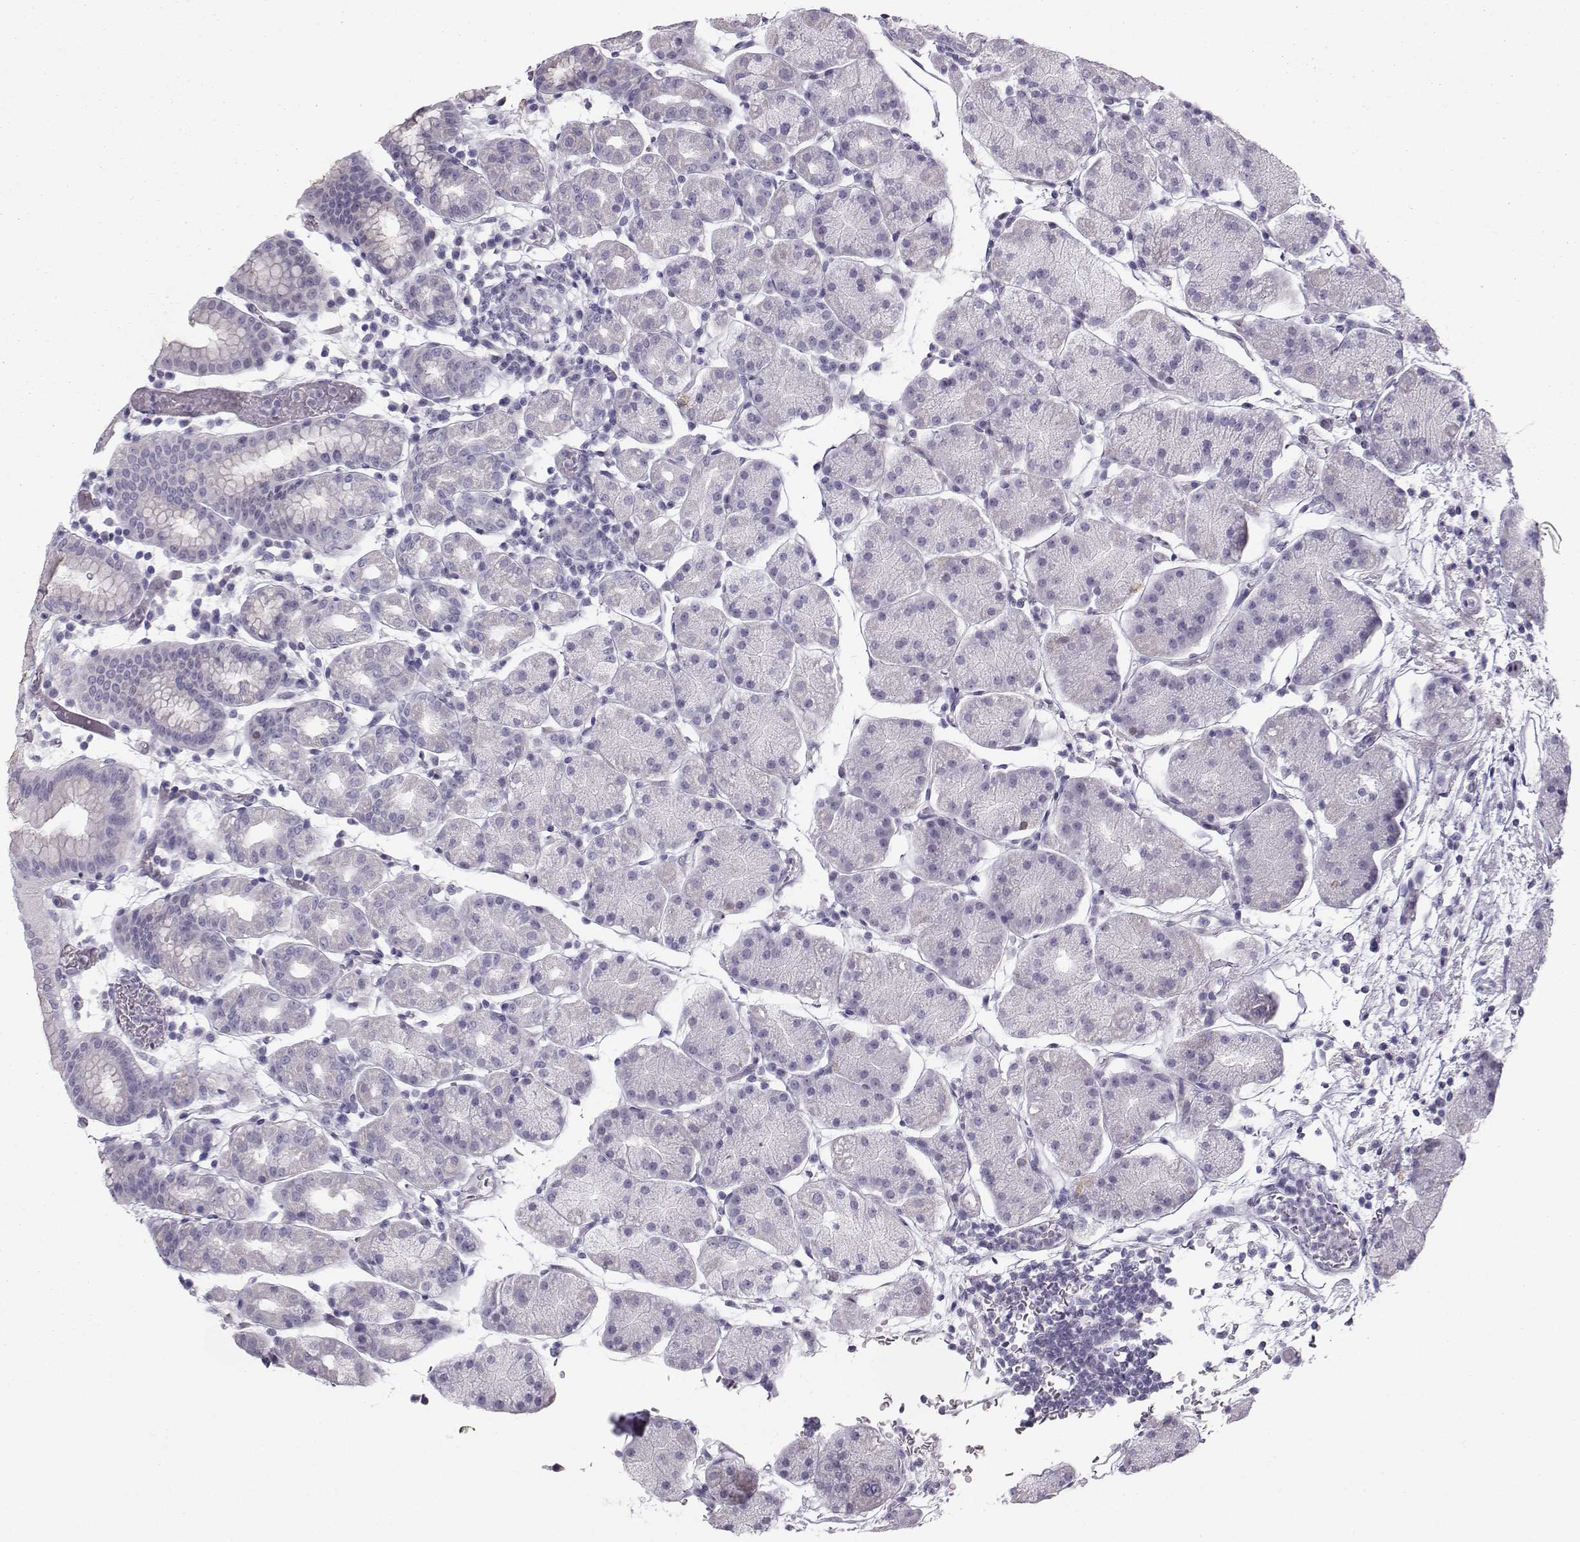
{"staining": {"intensity": "weak", "quantity": "<25%", "location": "cytoplasmic/membranous"}, "tissue": "stomach", "cell_type": "Glandular cells", "image_type": "normal", "snomed": [{"axis": "morphology", "description": "Normal tissue, NOS"}, {"axis": "topography", "description": "Stomach"}], "caption": "IHC of normal human stomach exhibits no staining in glandular cells. (DAB (3,3'-diaminobenzidine) immunohistochemistry, high magnification).", "gene": "CASR", "patient": {"sex": "male", "age": 54}}